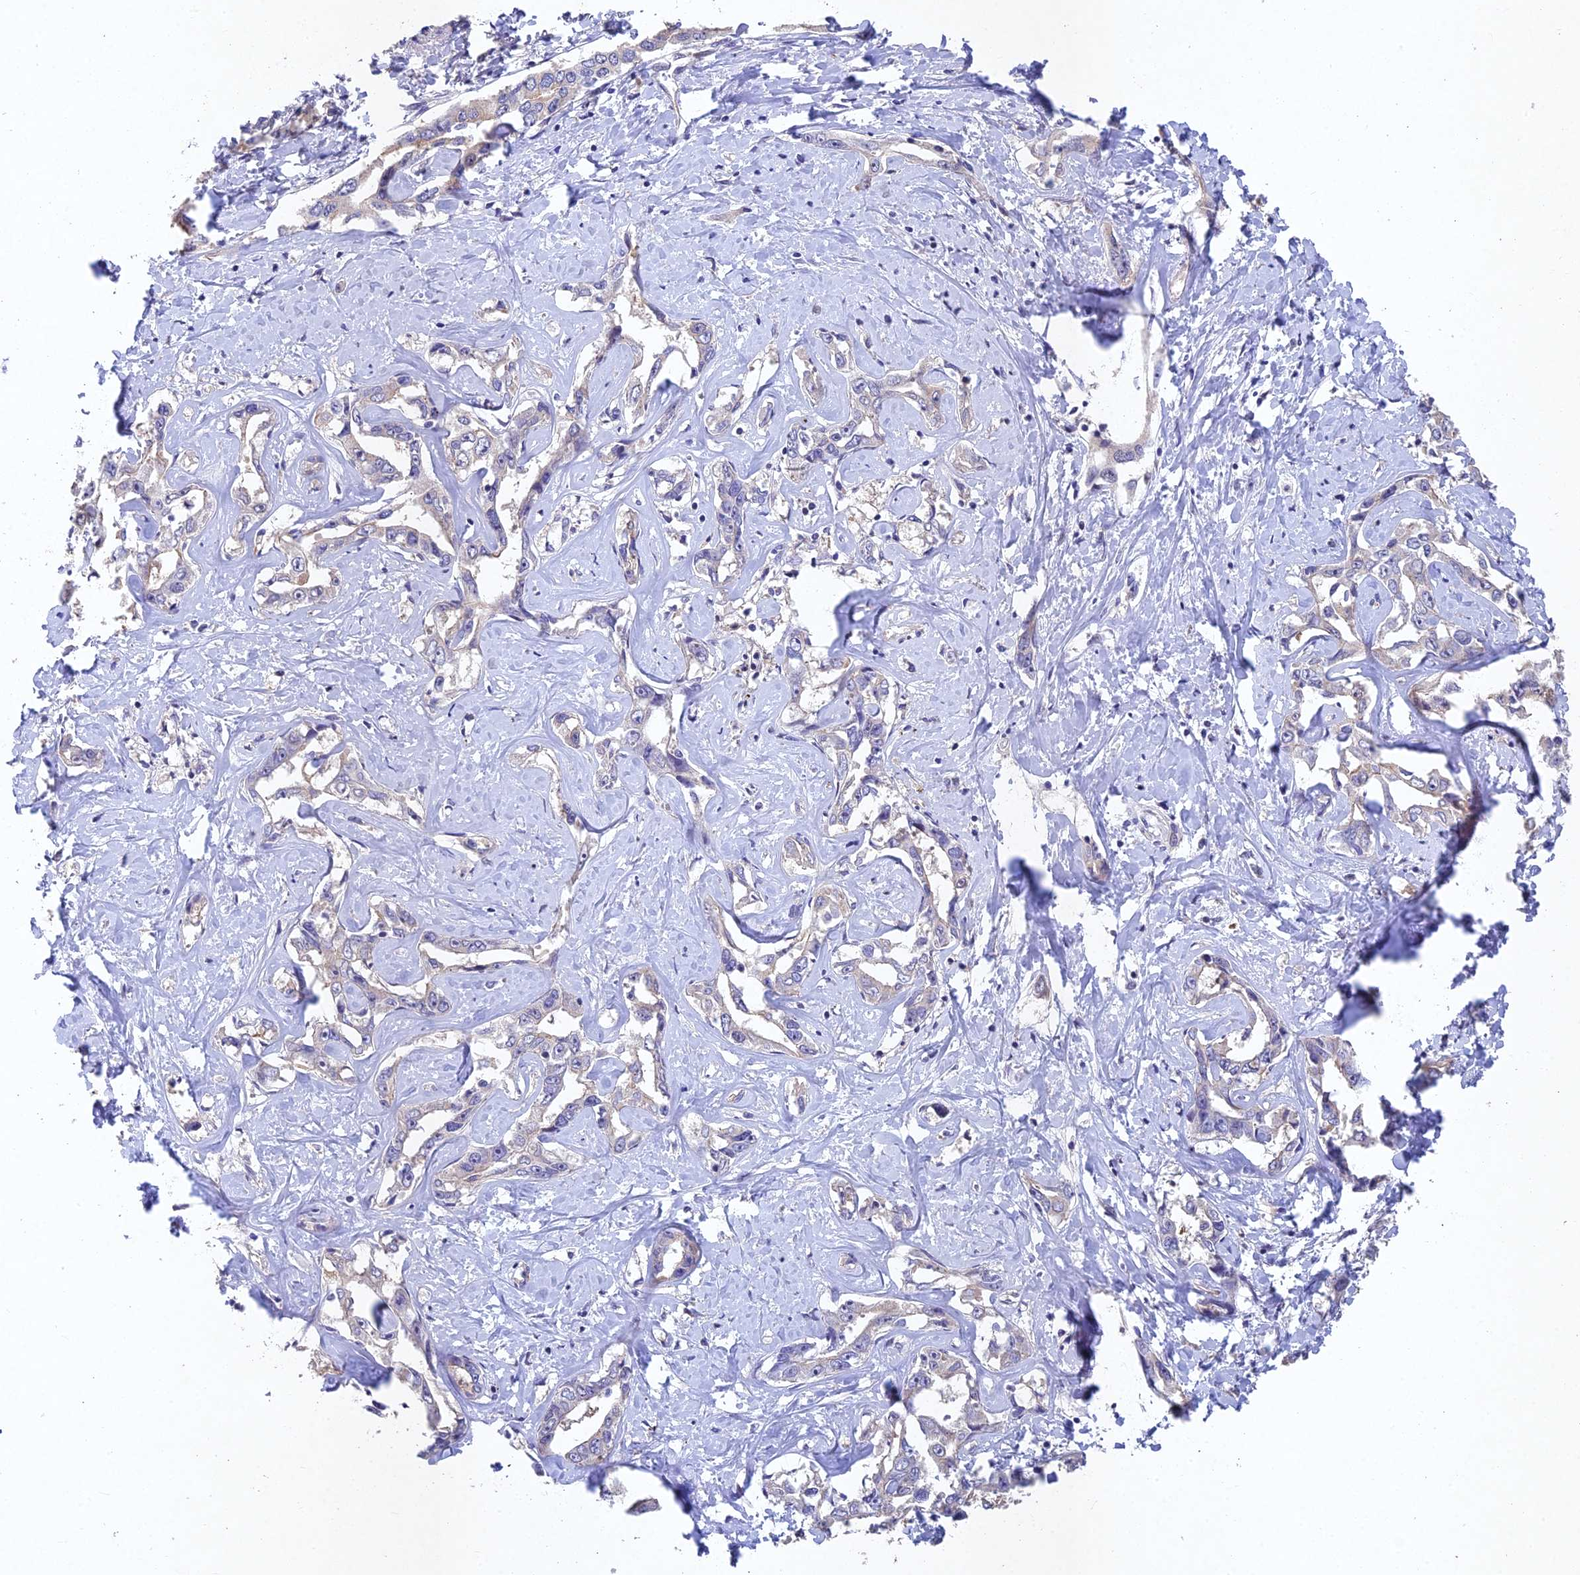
{"staining": {"intensity": "negative", "quantity": "none", "location": "none"}, "tissue": "liver cancer", "cell_type": "Tumor cells", "image_type": "cancer", "snomed": [{"axis": "morphology", "description": "Cholangiocarcinoma"}, {"axis": "topography", "description": "Liver"}], "caption": "Tumor cells show no significant positivity in liver cancer.", "gene": "NSMCE1", "patient": {"sex": "male", "age": 59}}